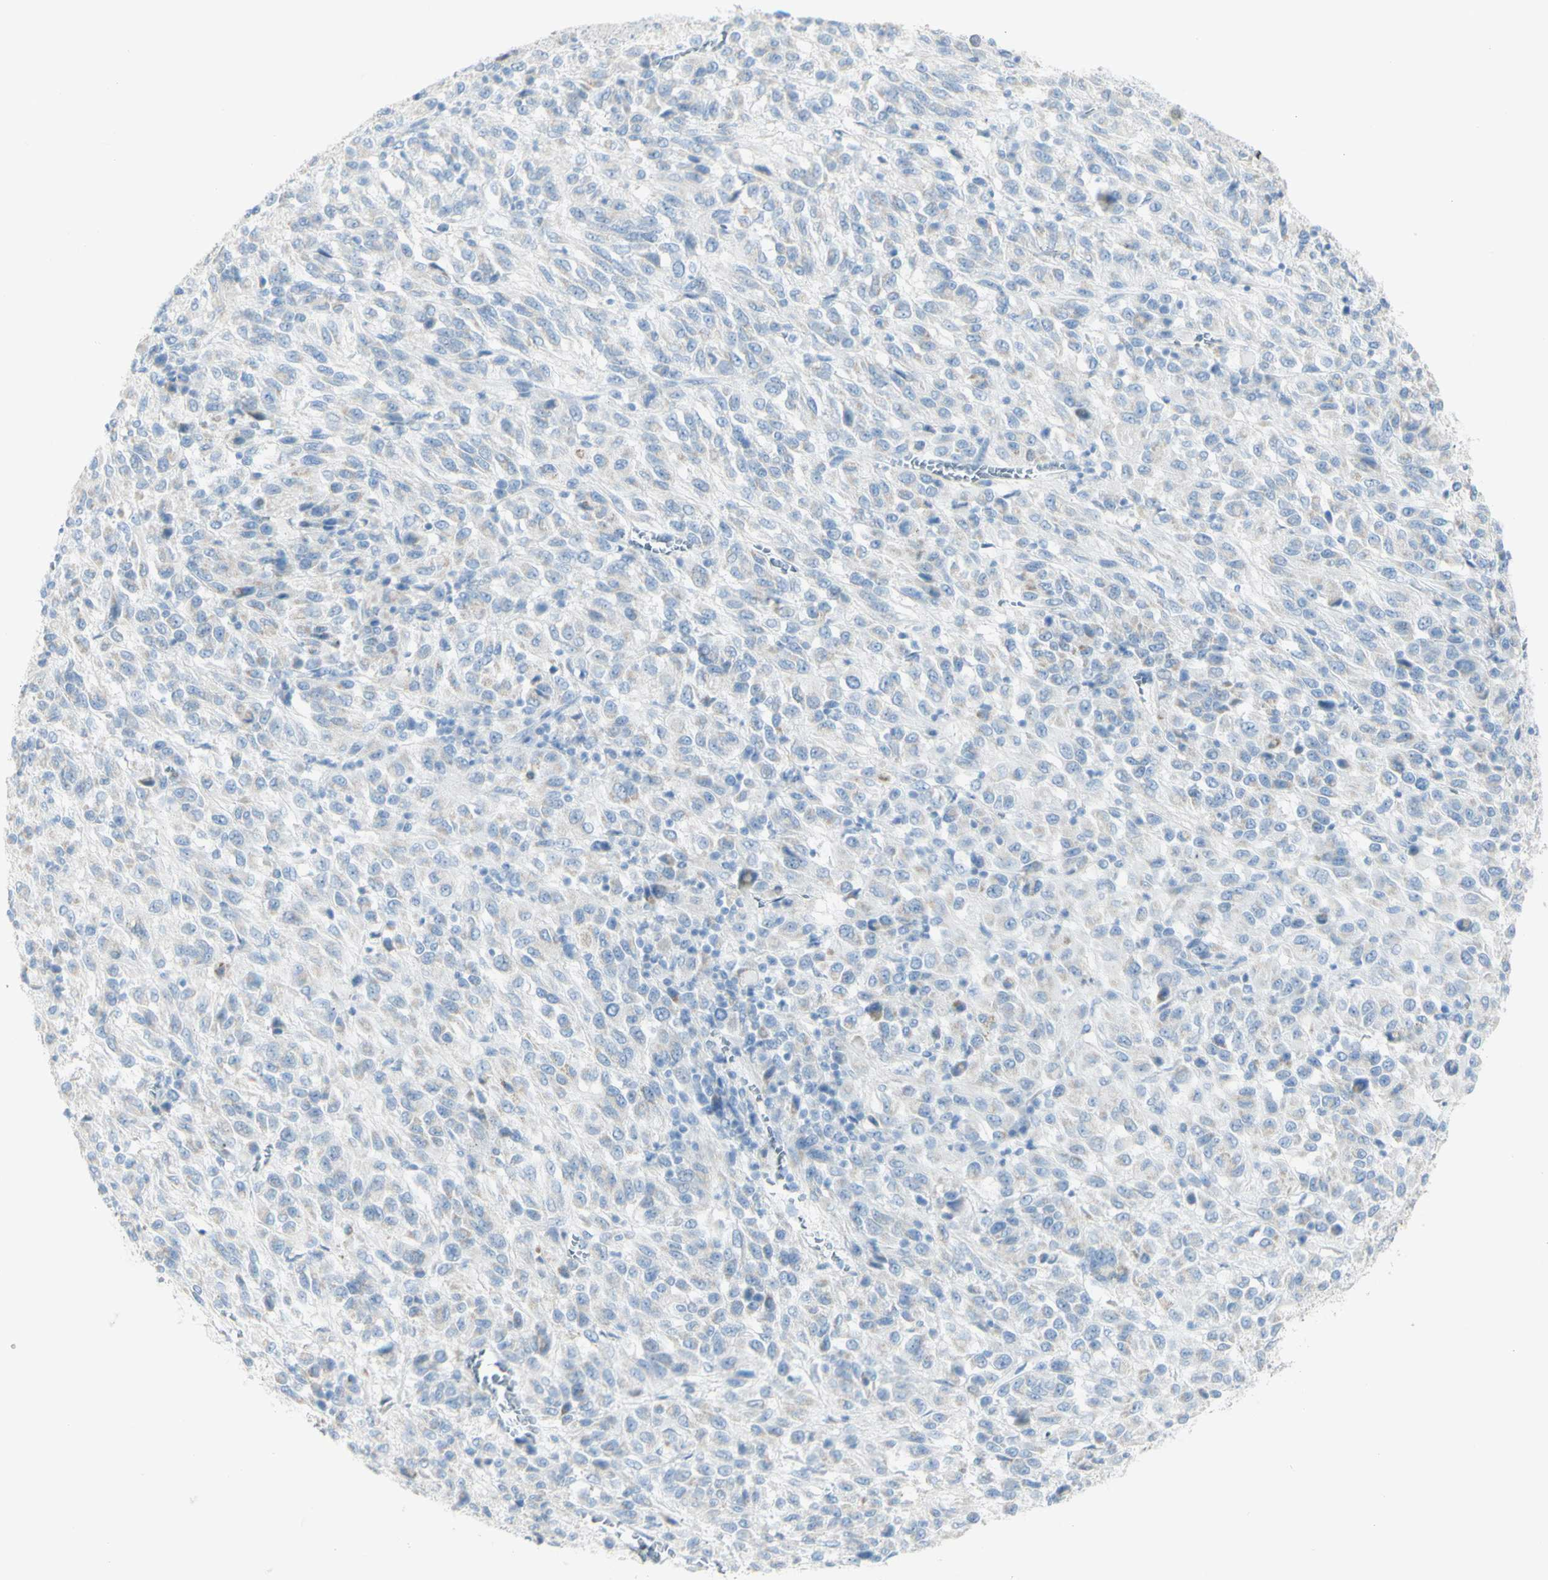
{"staining": {"intensity": "negative", "quantity": "none", "location": "none"}, "tissue": "melanoma", "cell_type": "Tumor cells", "image_type": "cancer", "snomed": [{"axis": "morphology", "description": "Malignant melanoma, Metastatic site"}, {"axis": "topography", "description": "Lung"}], "caption": "Human malignant melanoma (metastatic site) stained for a protein using immunohistochemistry shows no staining in tumor cells.", "gene": "LETM1", "patient": {"sex": "male", "age": 64}}